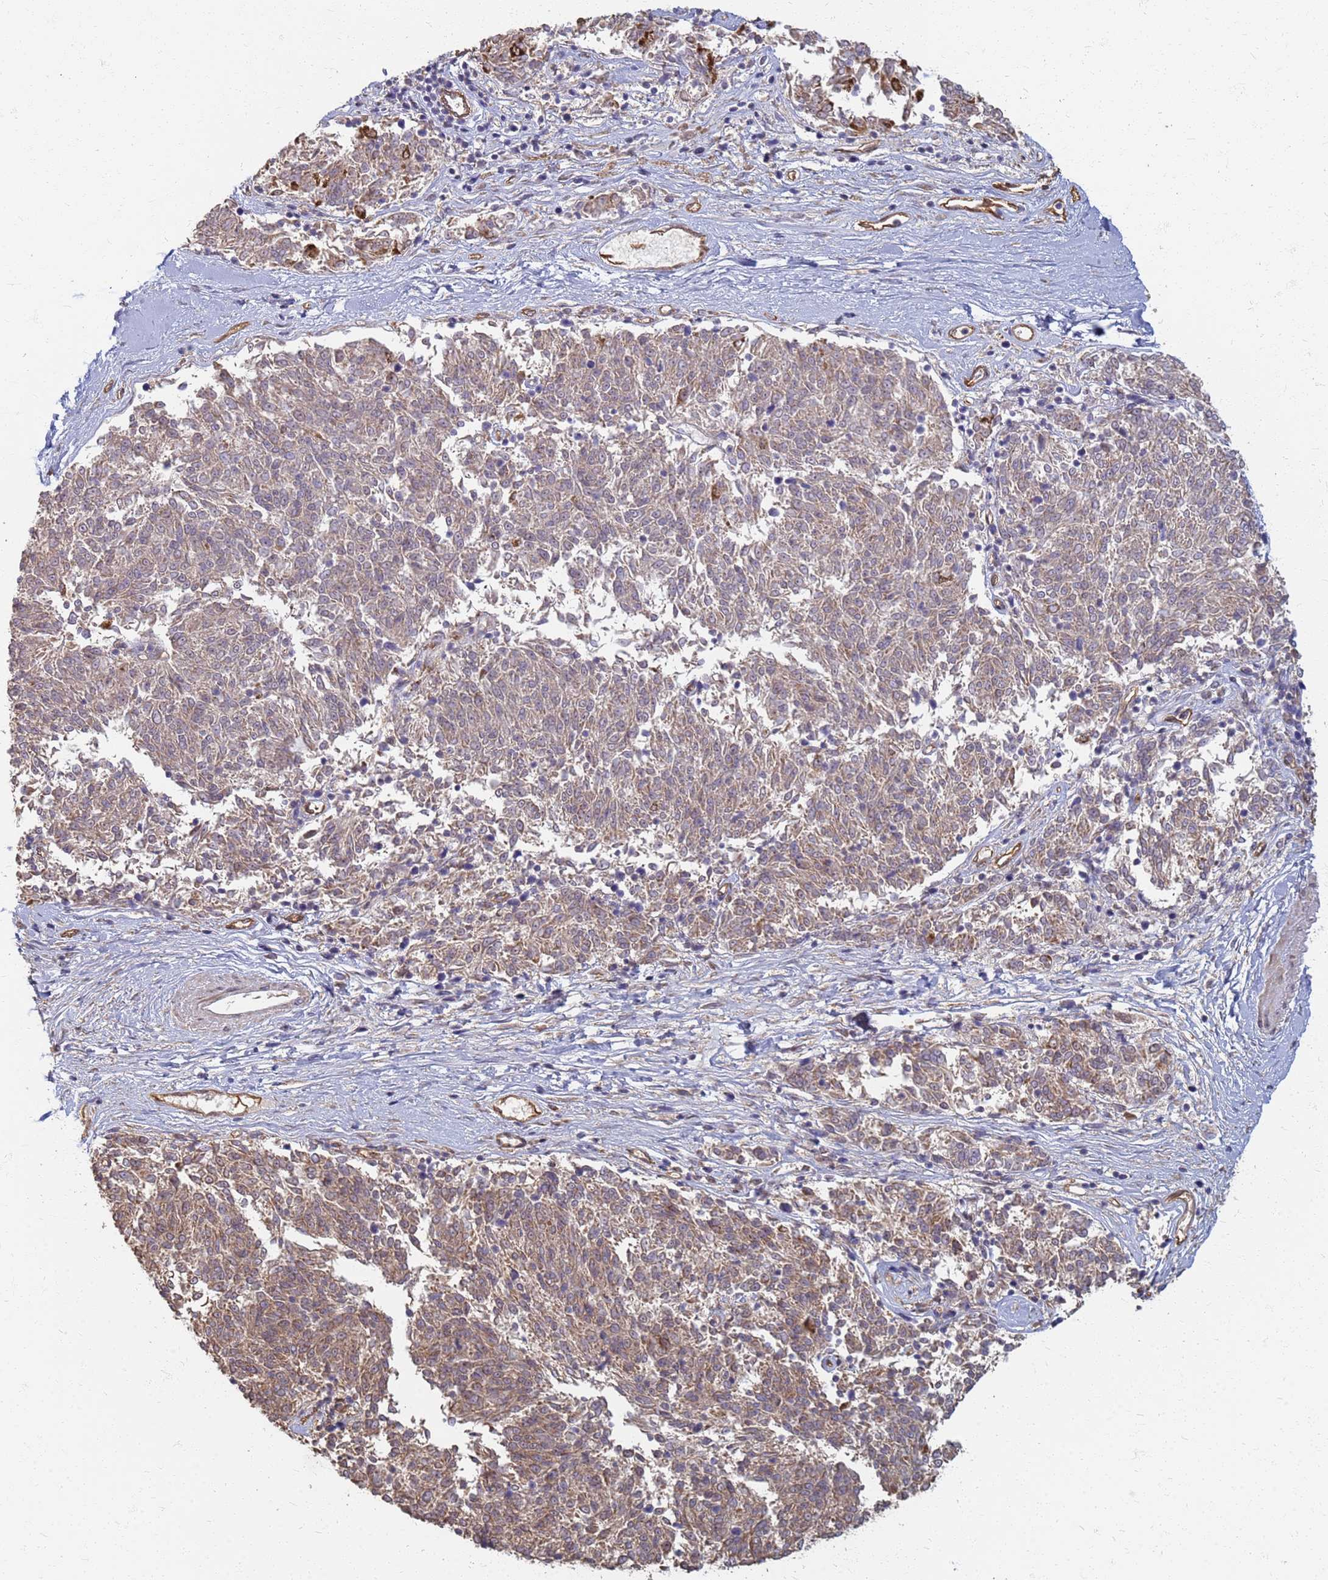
{"staining": {"intensity": "weak", "quantity": "25%-75%", "location": "cytoplasmic/membranous"}, "tissue": "melanoma", "cell_type": "Tumor cells", "image_type": "cancer", "snomed": [{"axis": "morphology", "description": "Malignant melanoma, NOS"}, {"axis": "topography", "description": "Skin"}], "caption": "DAB (3,3'-diaminobenzidine) immunohistochemical staining of melanoma displays weak cytoplasmic/membranous protein staining in about 25%-75% of tumor cells.", "gene": "ITGB4", "patient": {"sex": "female", "age": 72}}